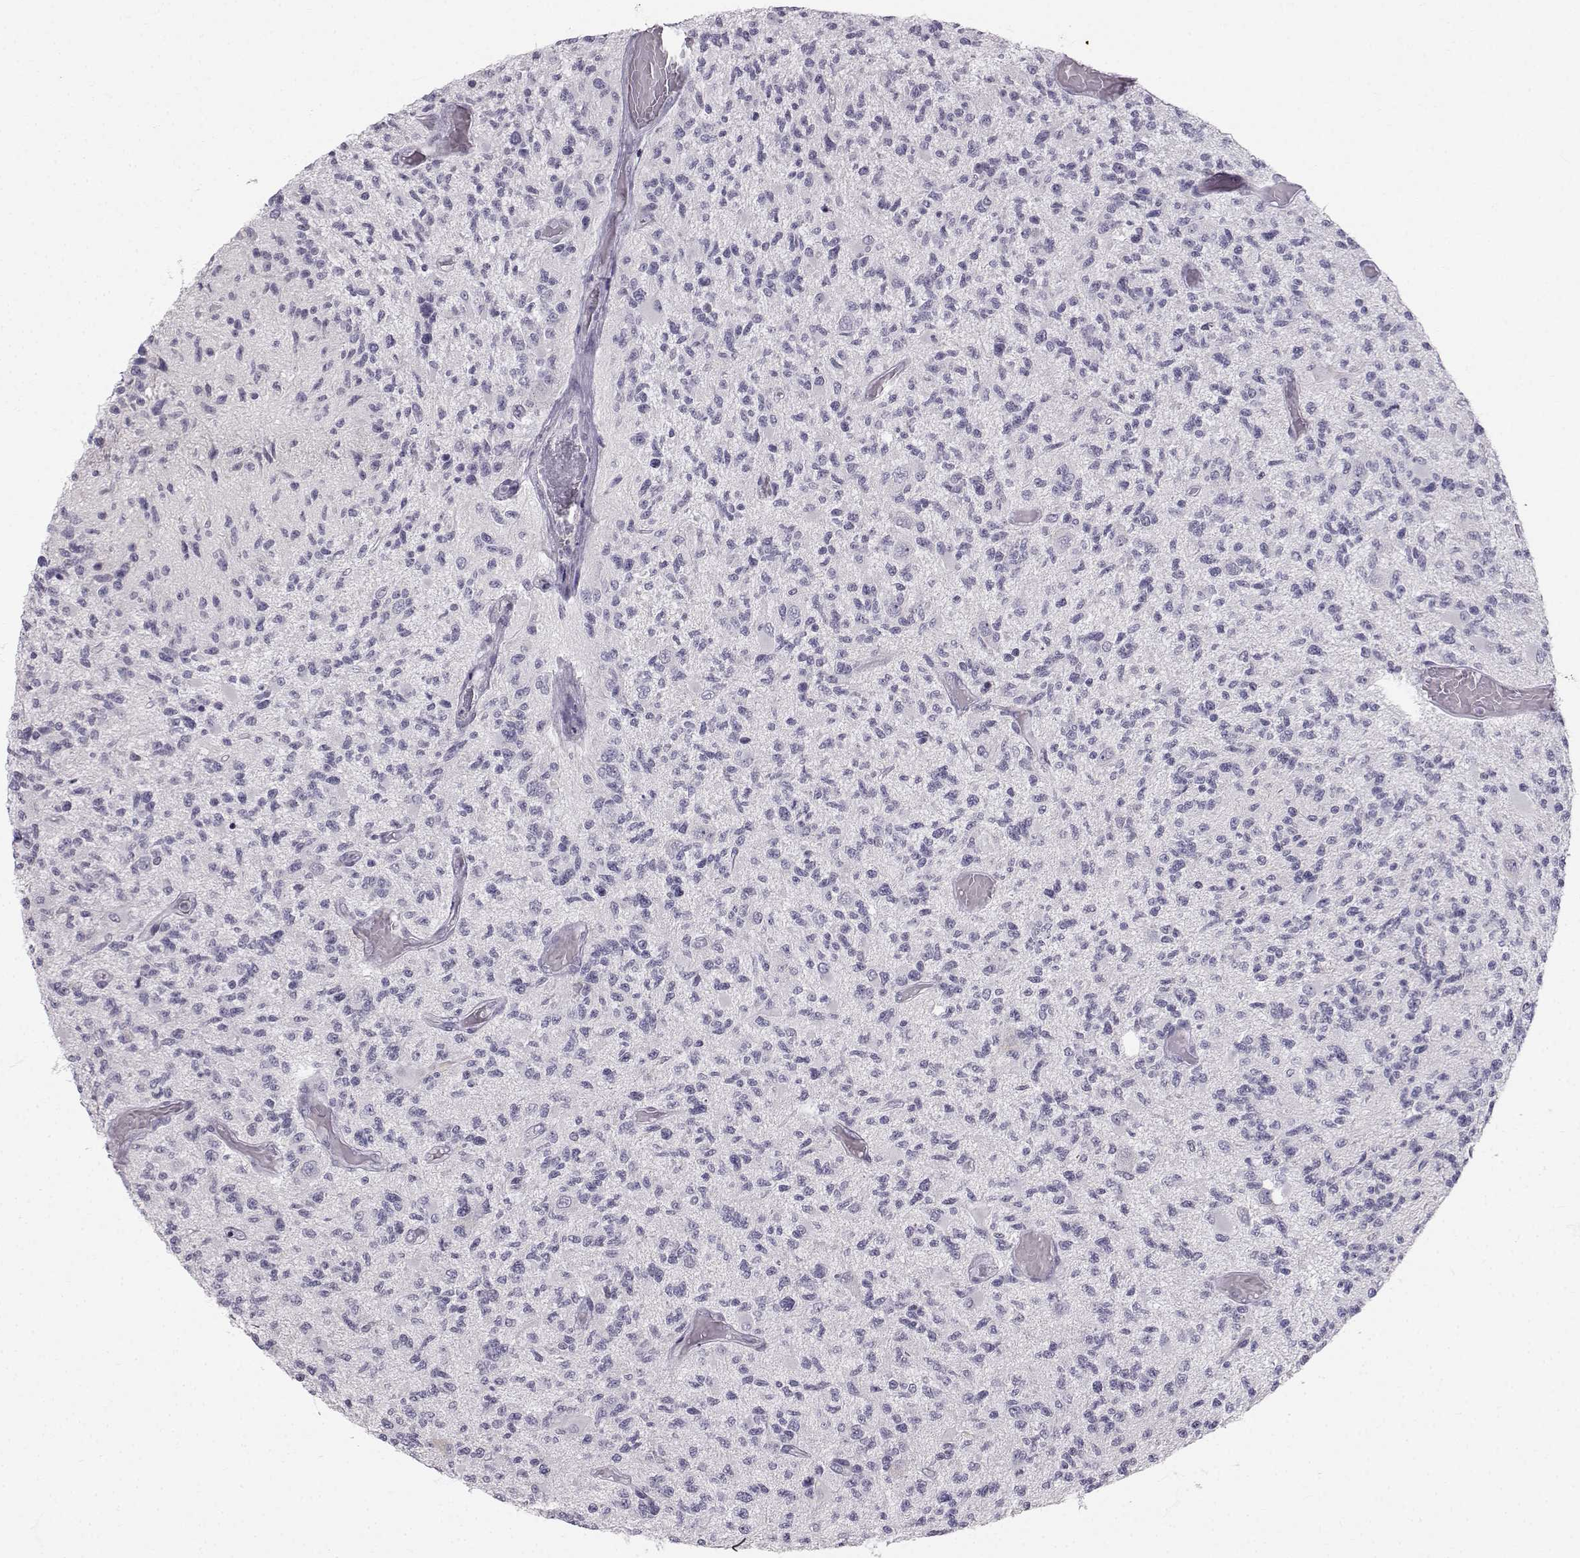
{"staining": {"intensity": "negative", "quantity": "none", "location": "none"}, "tissue": "glioma", "cell_type": "Tumor cells", "image_type": "cancer", "snomed": [{"axis": "morphology", "description": "Glioma, malignant, High grade"}, {"axis": "topography", "description": "Brain"}], "caption": "Malignant glioma (high-grade) was stained to show a protein in brown. There is no significant expression in tumor cells.", "gene": "ZNF185", "patient": {"sex": "female", "age": 63}}